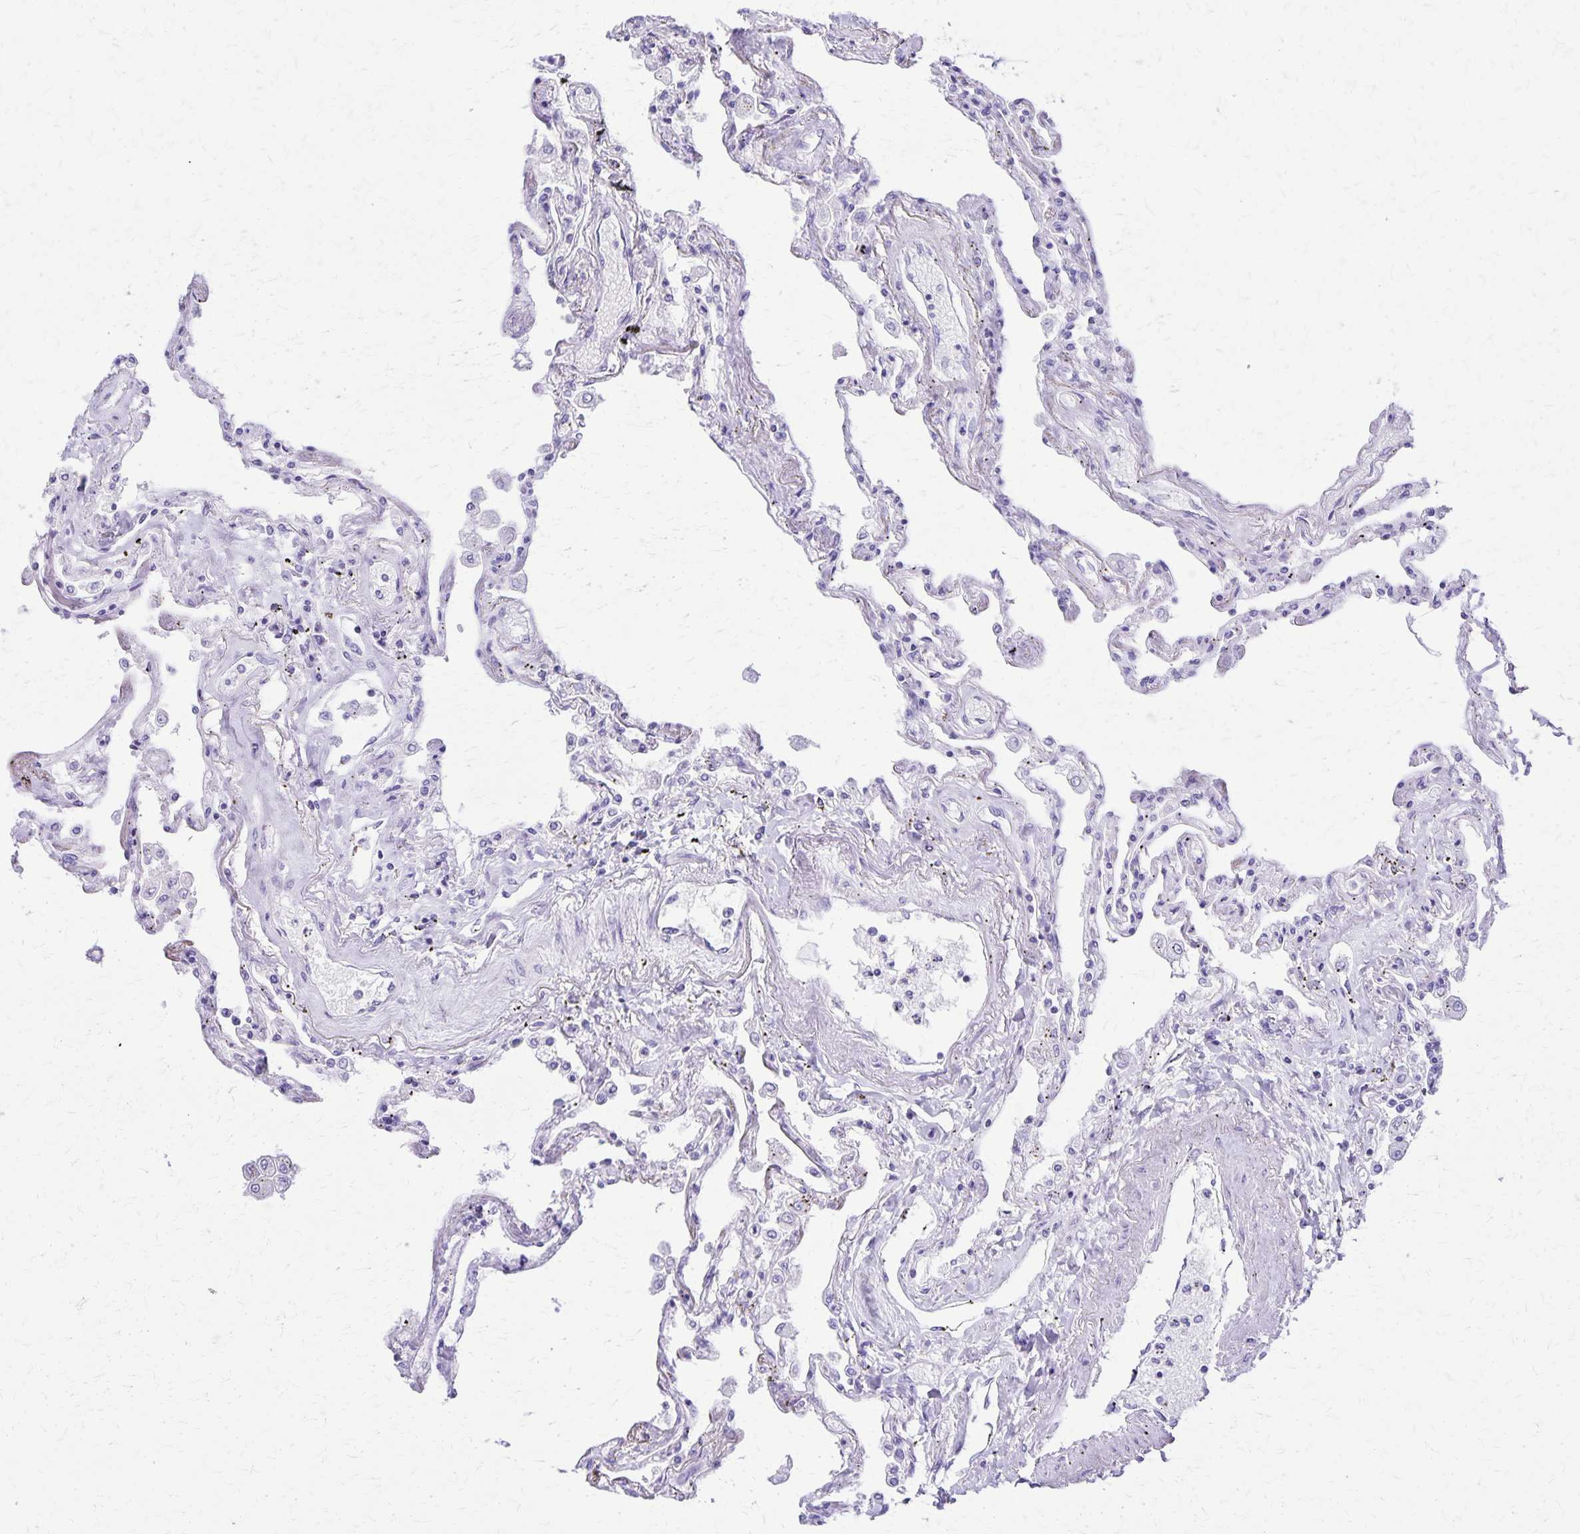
{"staining": {"intensity": "negative", "quantity": "none", "location": "none"}, "tissue": "lung", "cell_type": "Alveolar cells", "image_type": "normal", "snomed": [{"axis": "morphology", "description": "Normal tissue, NOS"}, {"axis": "morphology", "description": "Adenocarcinoma, NOS"}, {"axis": "topography", "description": "Cartilage tissue"}, {"axis": "topography", "description": "Lung"}], "caption": "IHC of unremarkable lung exhibits no staining in alveolar cells.", "gene": "DEFA5", "patient": {"sex": "female", "age": 67}}